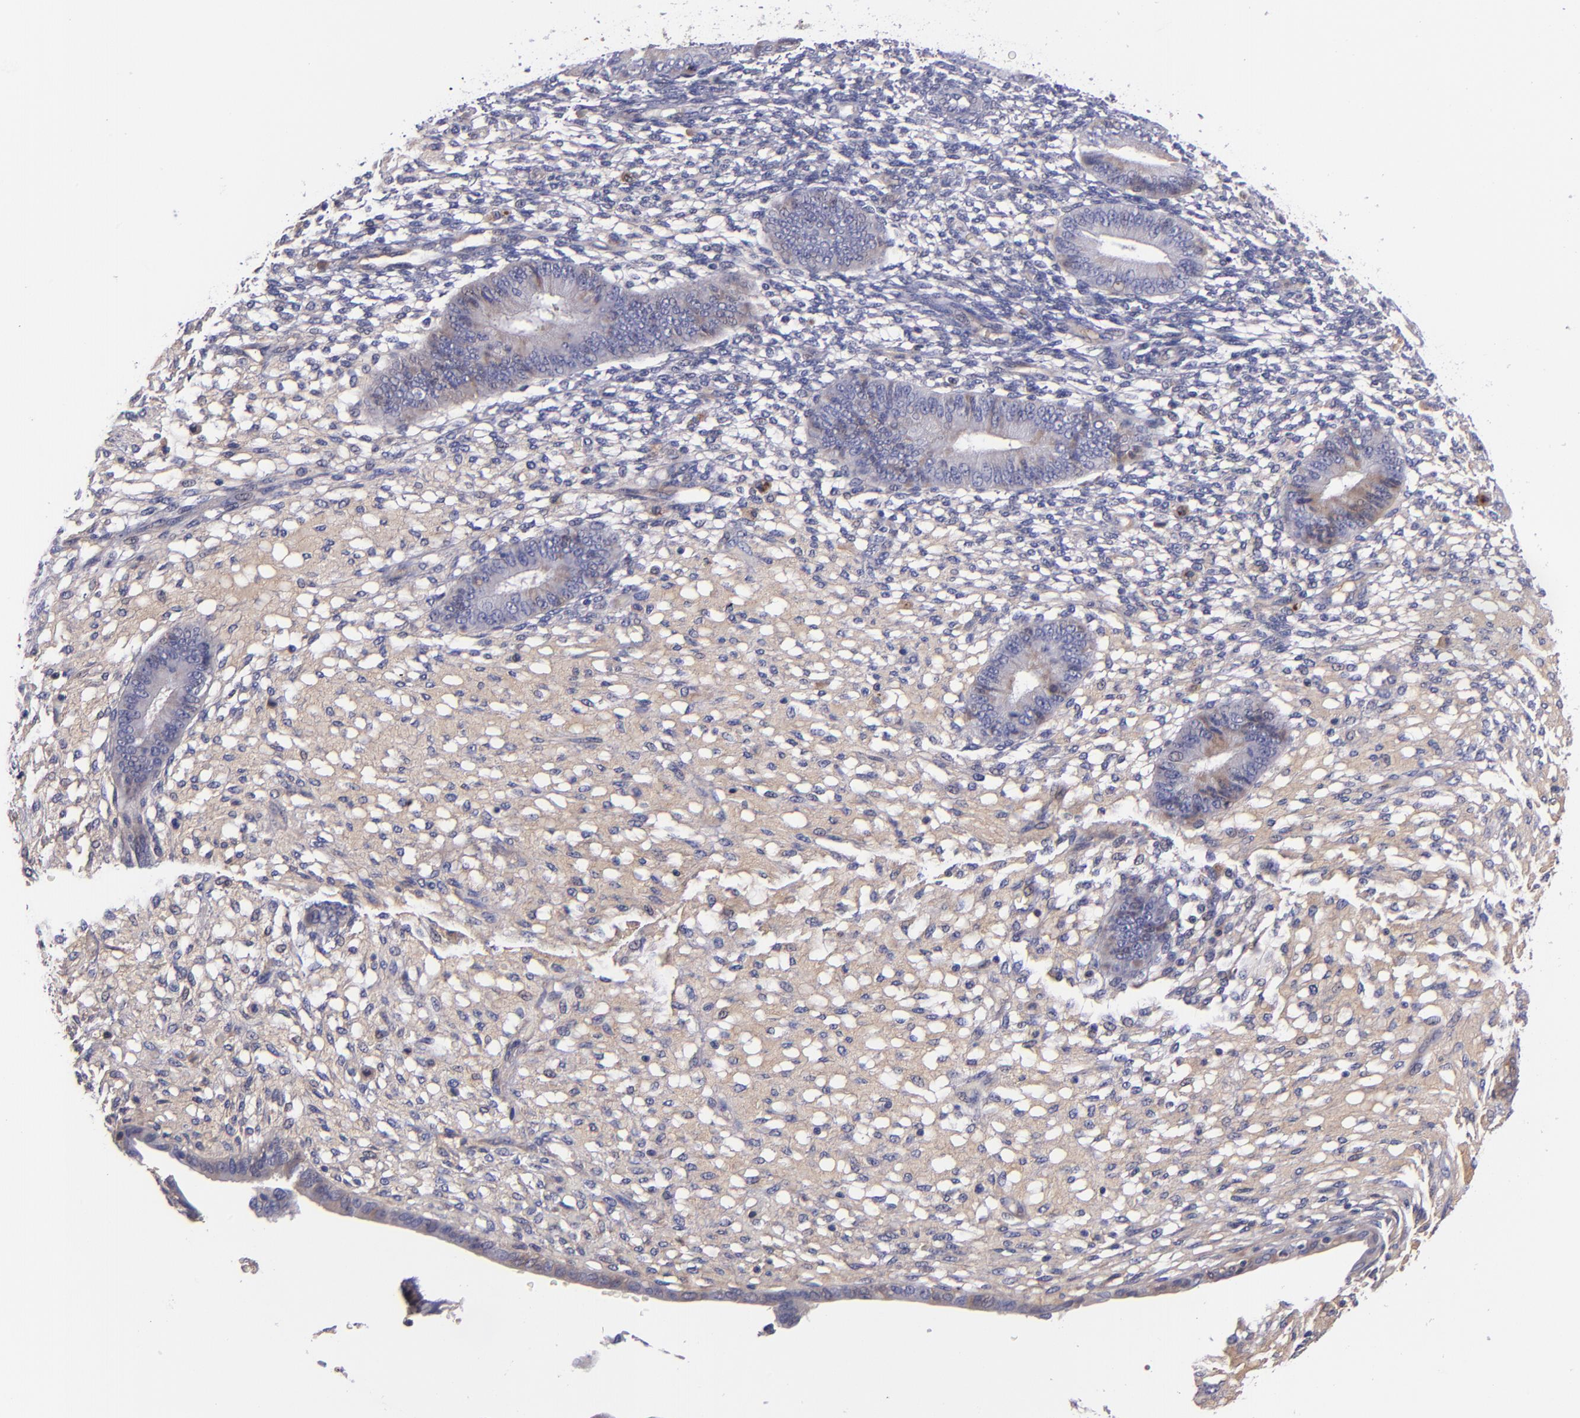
{"staining": {"intensity": "negative", "quantity": "none", "location": "none"}, "tissue": "endometrium", "cell_type": "Cells in endometrial stroma", "image_type": "normal", "snomed": [{"axis": "morphology", "description": "Normal tissue, NOS"}, {"axis": "topography", "description": "Endometrium"}], "caption": "DAB (3,3'-diaminobenzidine) immunohistochemical staining of normal human endometrium displays no significant positivity in cells in endometrial stroma.", "gene": "RBP4", "patient": {"sex": "female", "age": 42}}